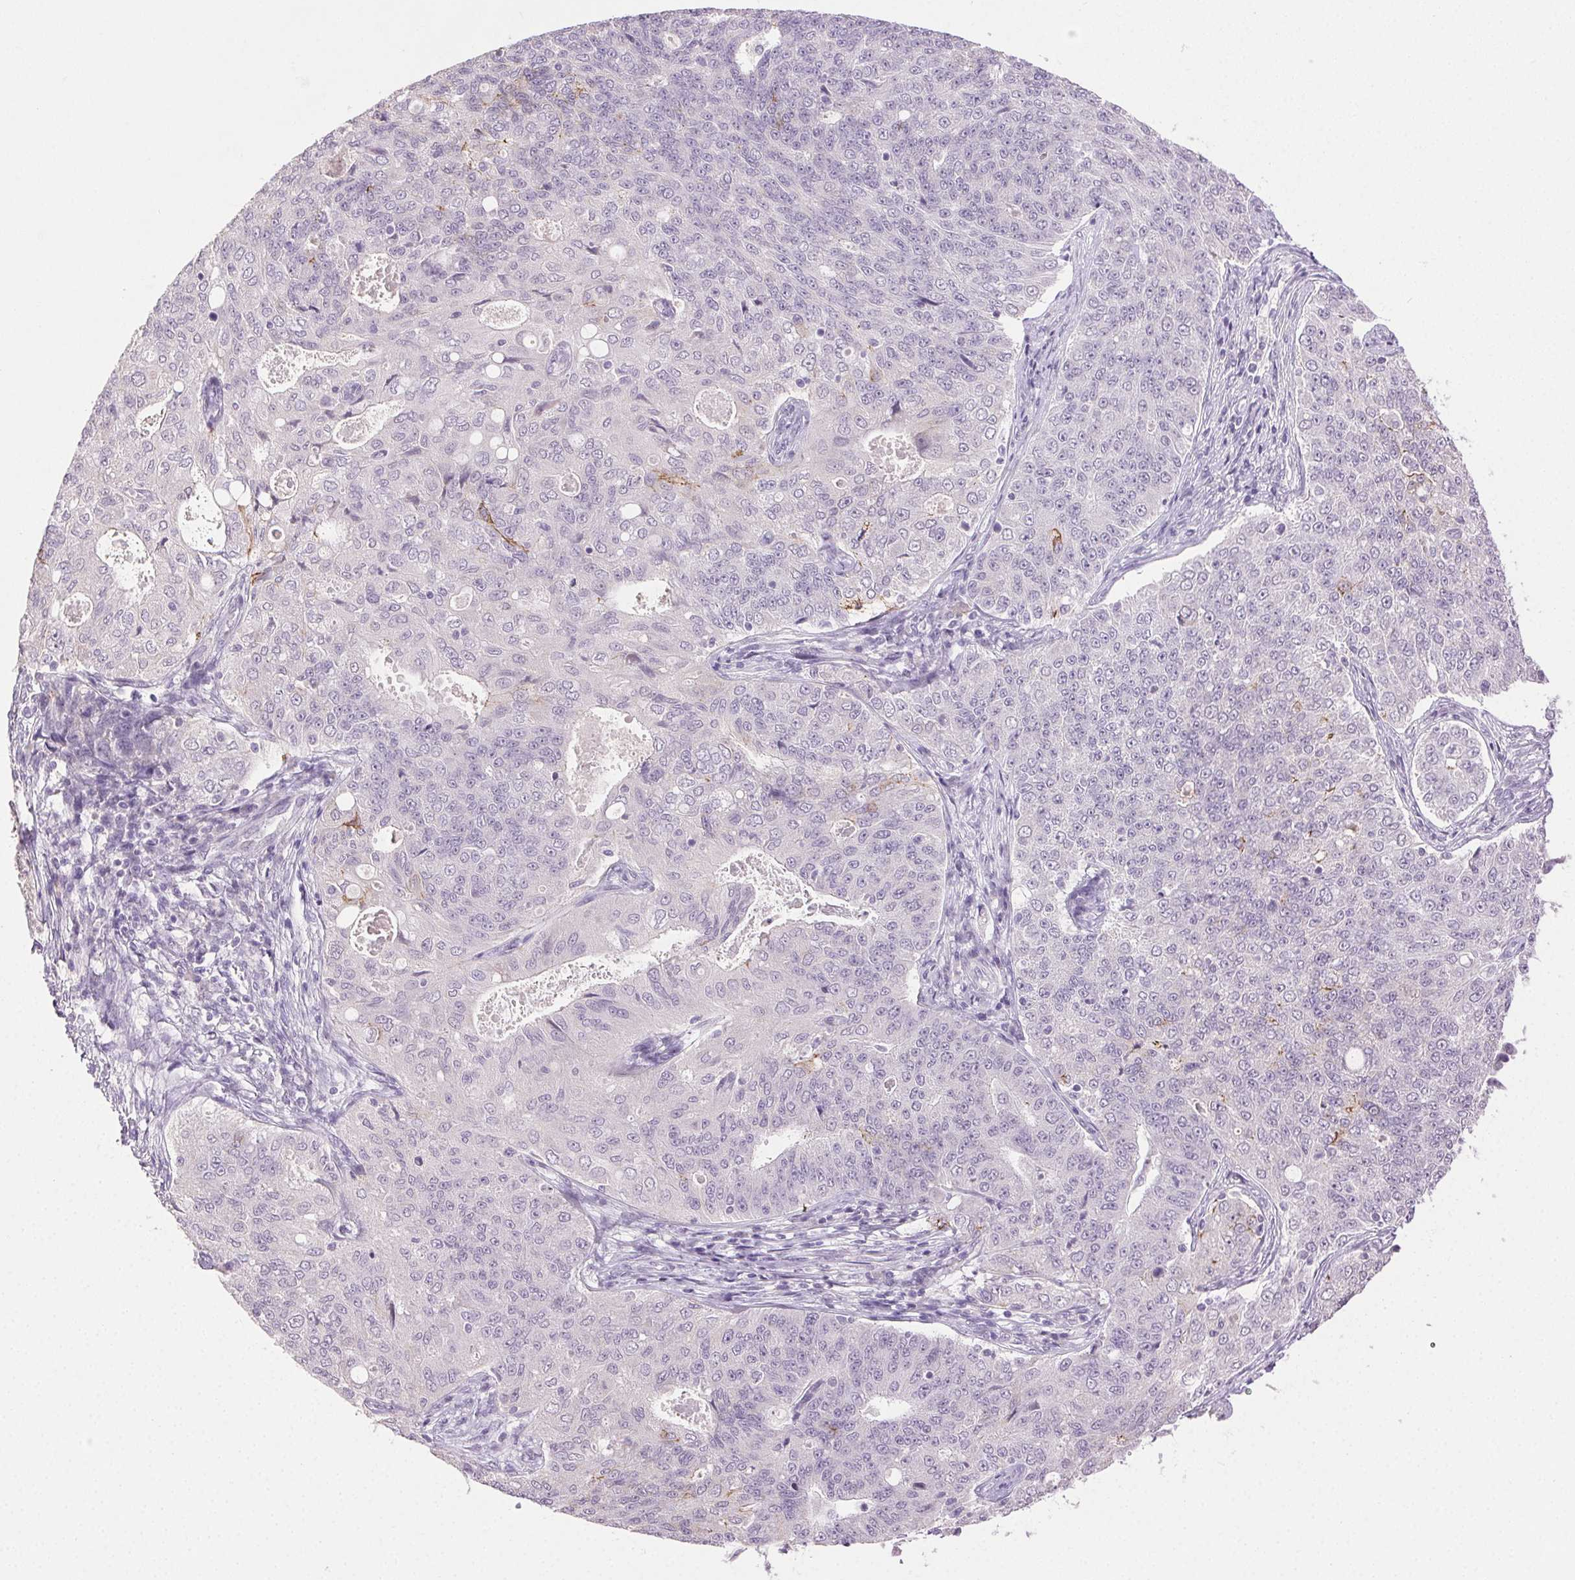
{"staining": {"intensity": "negative", "quantity": "none", "location": "none"}, "tissue": "endometrial cancer", "cell_type": "Tumor cells", "image_type": "cancer", "snomed": [{"axis": "morphology", "description": "Adenocarcinoma, NOS"}, {"axis": "topography", "description": "Endometrium"}], "caption": "DAB immunohistochemical staining of human endometrial cancer demonstrates no significant positivity in tumor cells.", "gene": "CLDN10", "patient": {"sex": "female", "age": 43}}